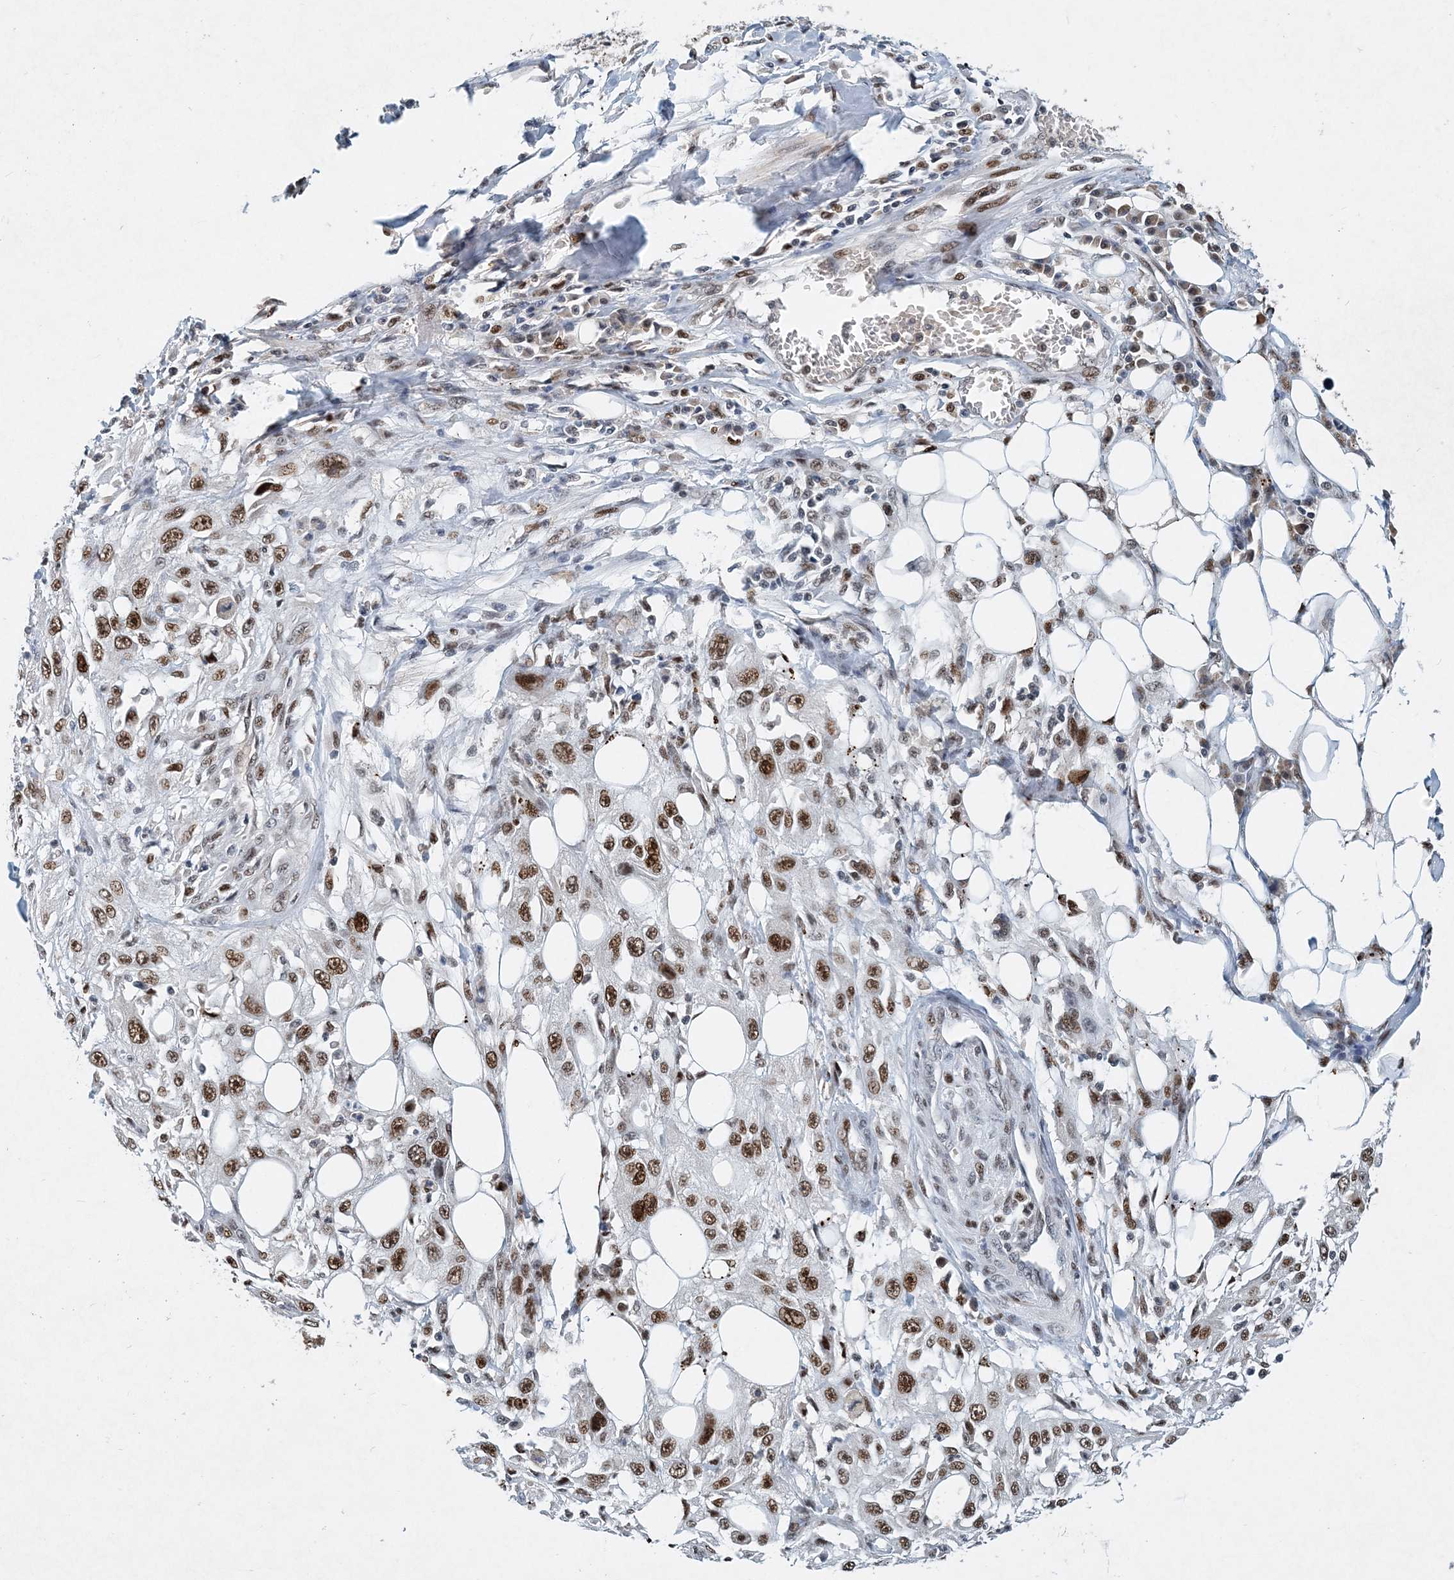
{"staining": {"intensity": "moderate", "quantity": ">75%", "location": "nuclear"}, "tissue": "skin cancer", "cell_type": "Tumor cells", "image_type": "cancer", "snomed": [{"axis": "morphology", "description": "Squamous cell carcinoma, NOS"}, {"axis": "topography", "description": "Skin"}], "caption": "Protein expression analysis of human skin cancer reveals moderate nuclear expression in about >75% of tumor cells.", "gene": "KPNA4", "patient": {"sex": "male", "age": 75}}